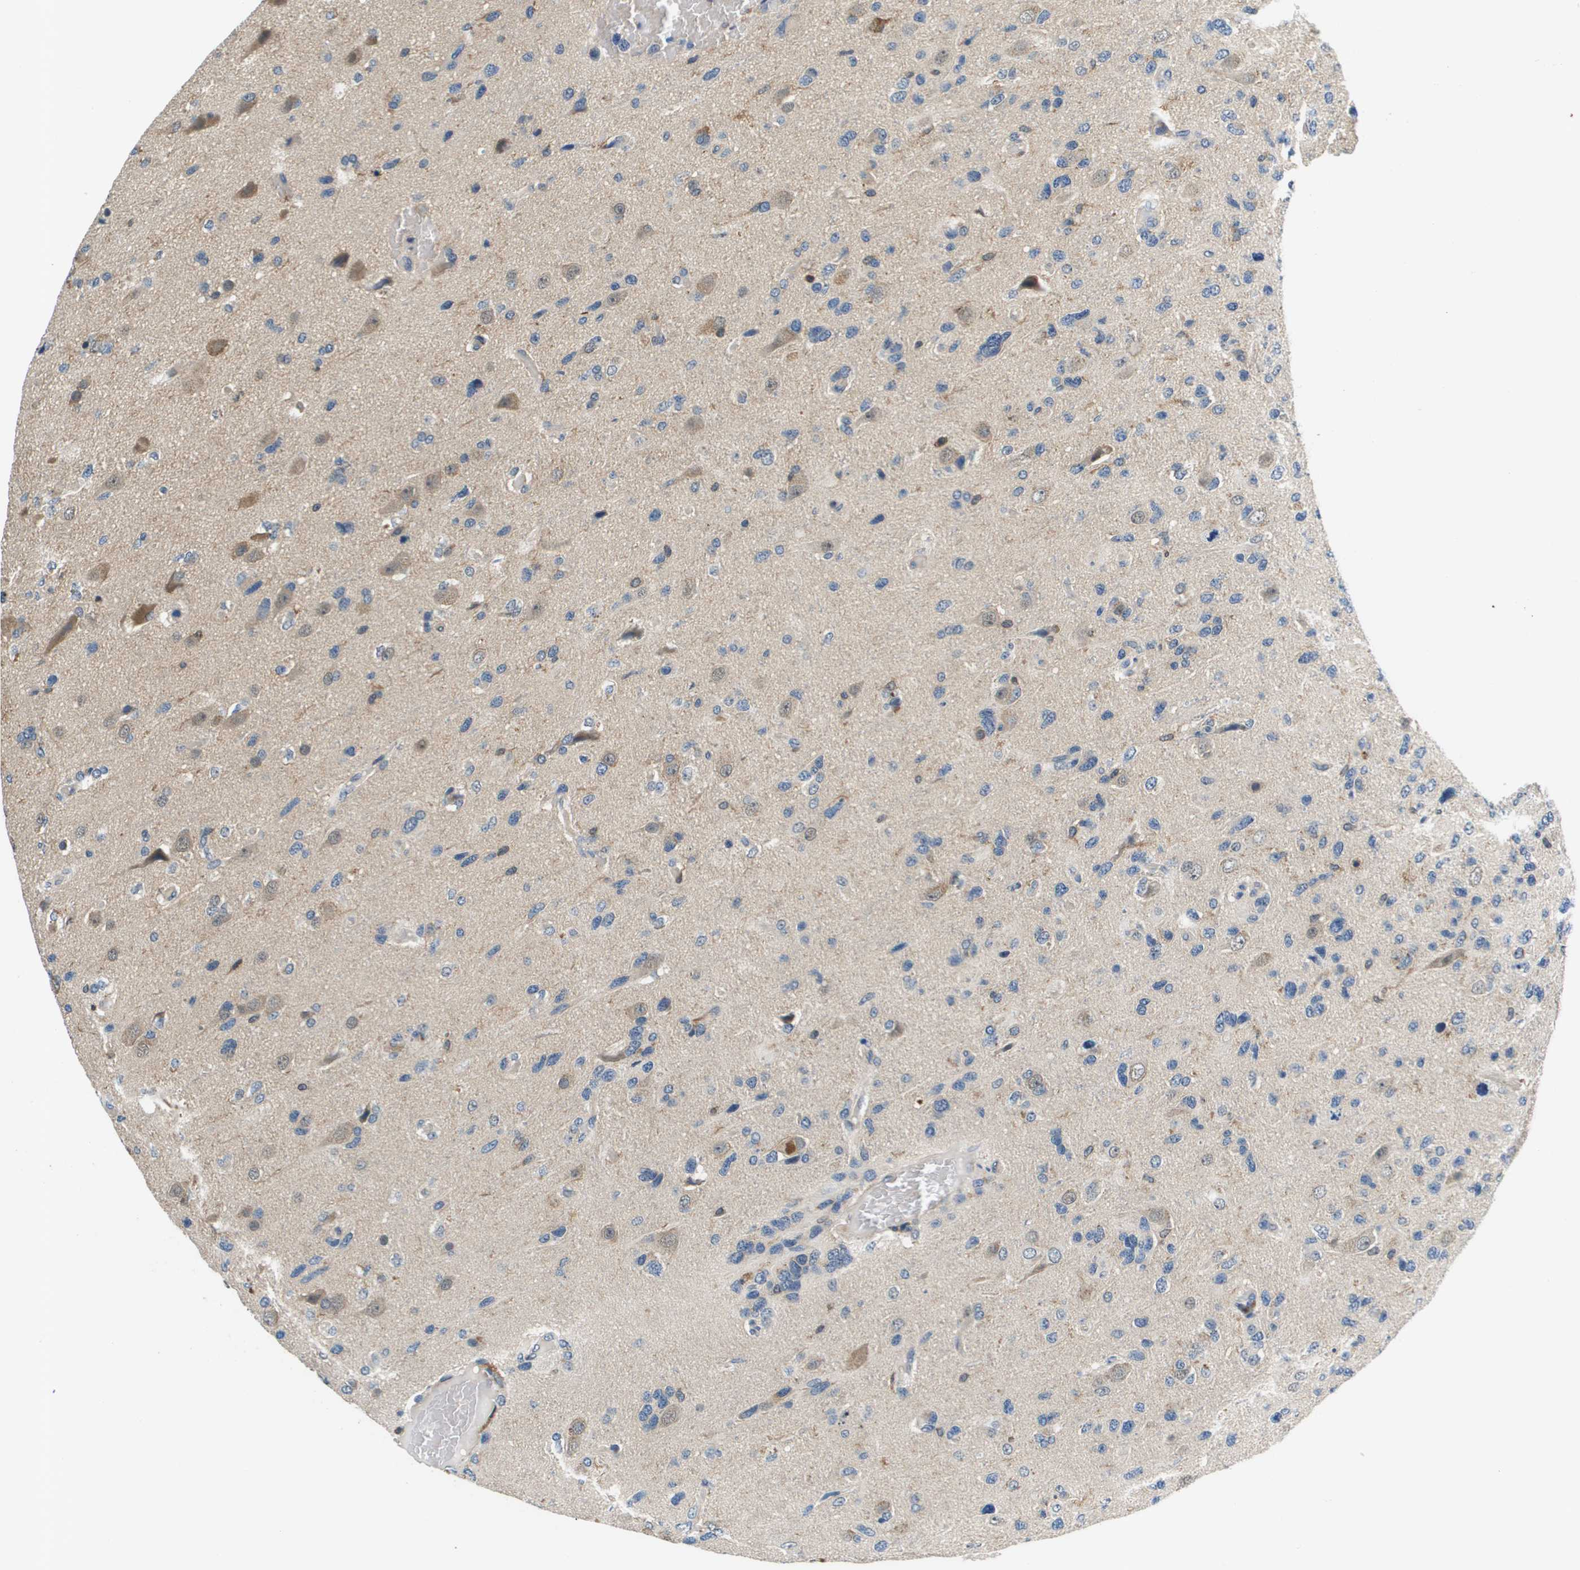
{"staining": {"intensity": "negative", "quantity": "none", "location": "none"}, "tissue": "glioma", "cell_type": "Tumor cells", "image_type": "cancer", "snomed": [{"axis": "morphology", "description": "Glioma, malignant, High grade"}, {"axis": "topography", "description": "Brain"}], "caption": "High magnification brightfield microscopy of glioma stained with DAB (3,3'-diaminobenzidine) (brown) and counterstained with hematoxylin (blue): tumor cells show no significant staining.", "gene": "KCNQ5", "patient": {"sex": "female", "age": 58}}